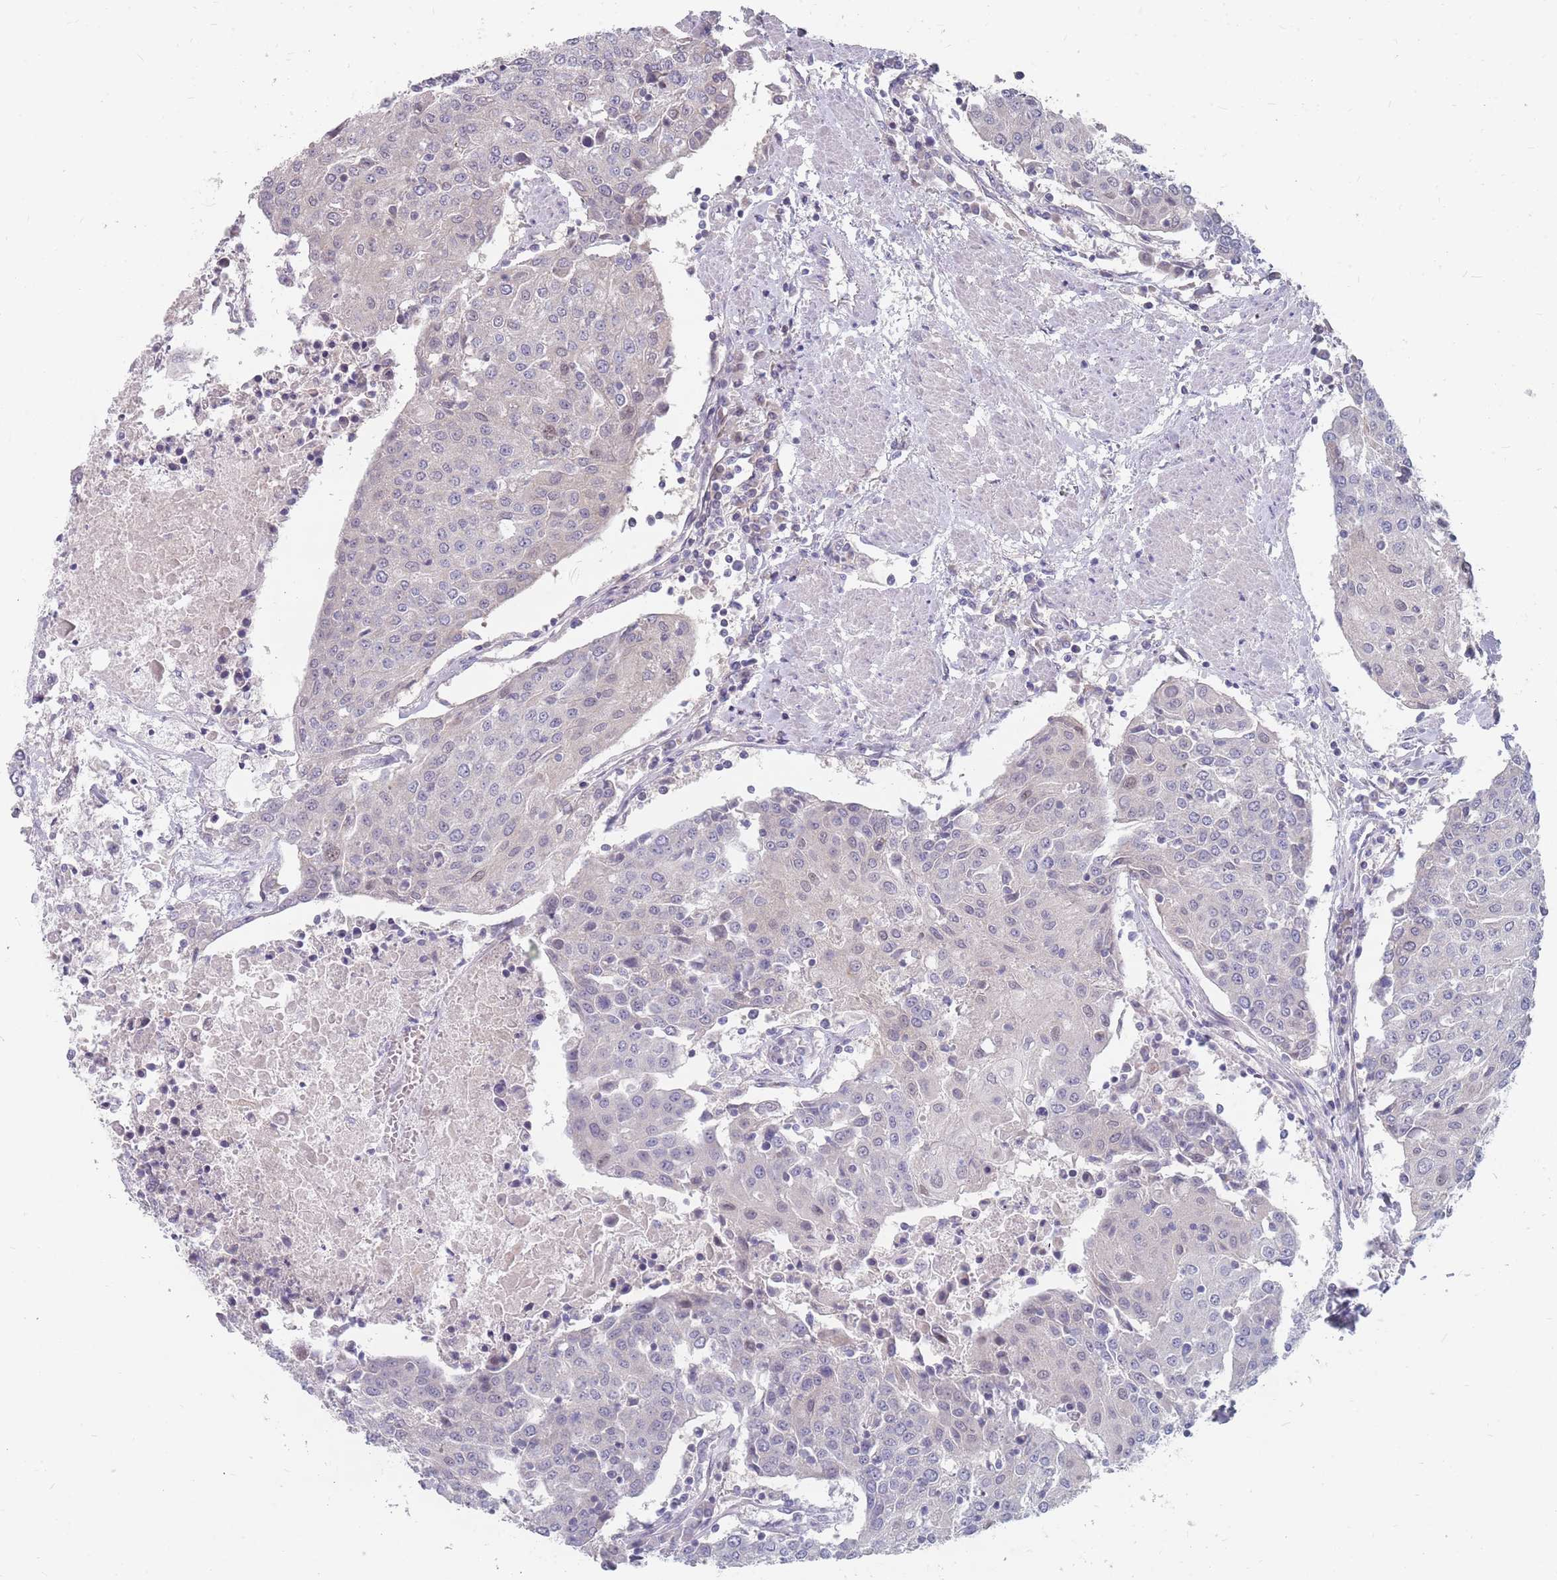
{"staining": {"intensity": "negative", "quantity": "none", "location": "none"}, "tissue": "urothelial cancer", "cell_type": "Tumor cells", "image_type": "cancer", "snomed": [{"axis": "morphology", "description": "Urothelial carcinoma, High grade"}, {"axis": "topography", "description": "Urinary bladder"}], "caption": "Tumor cells show no significant staining in urothelial carcinoma (high-grade).", "gene": "CMTR2", "patient": {"sex": "female", "age": 85}}